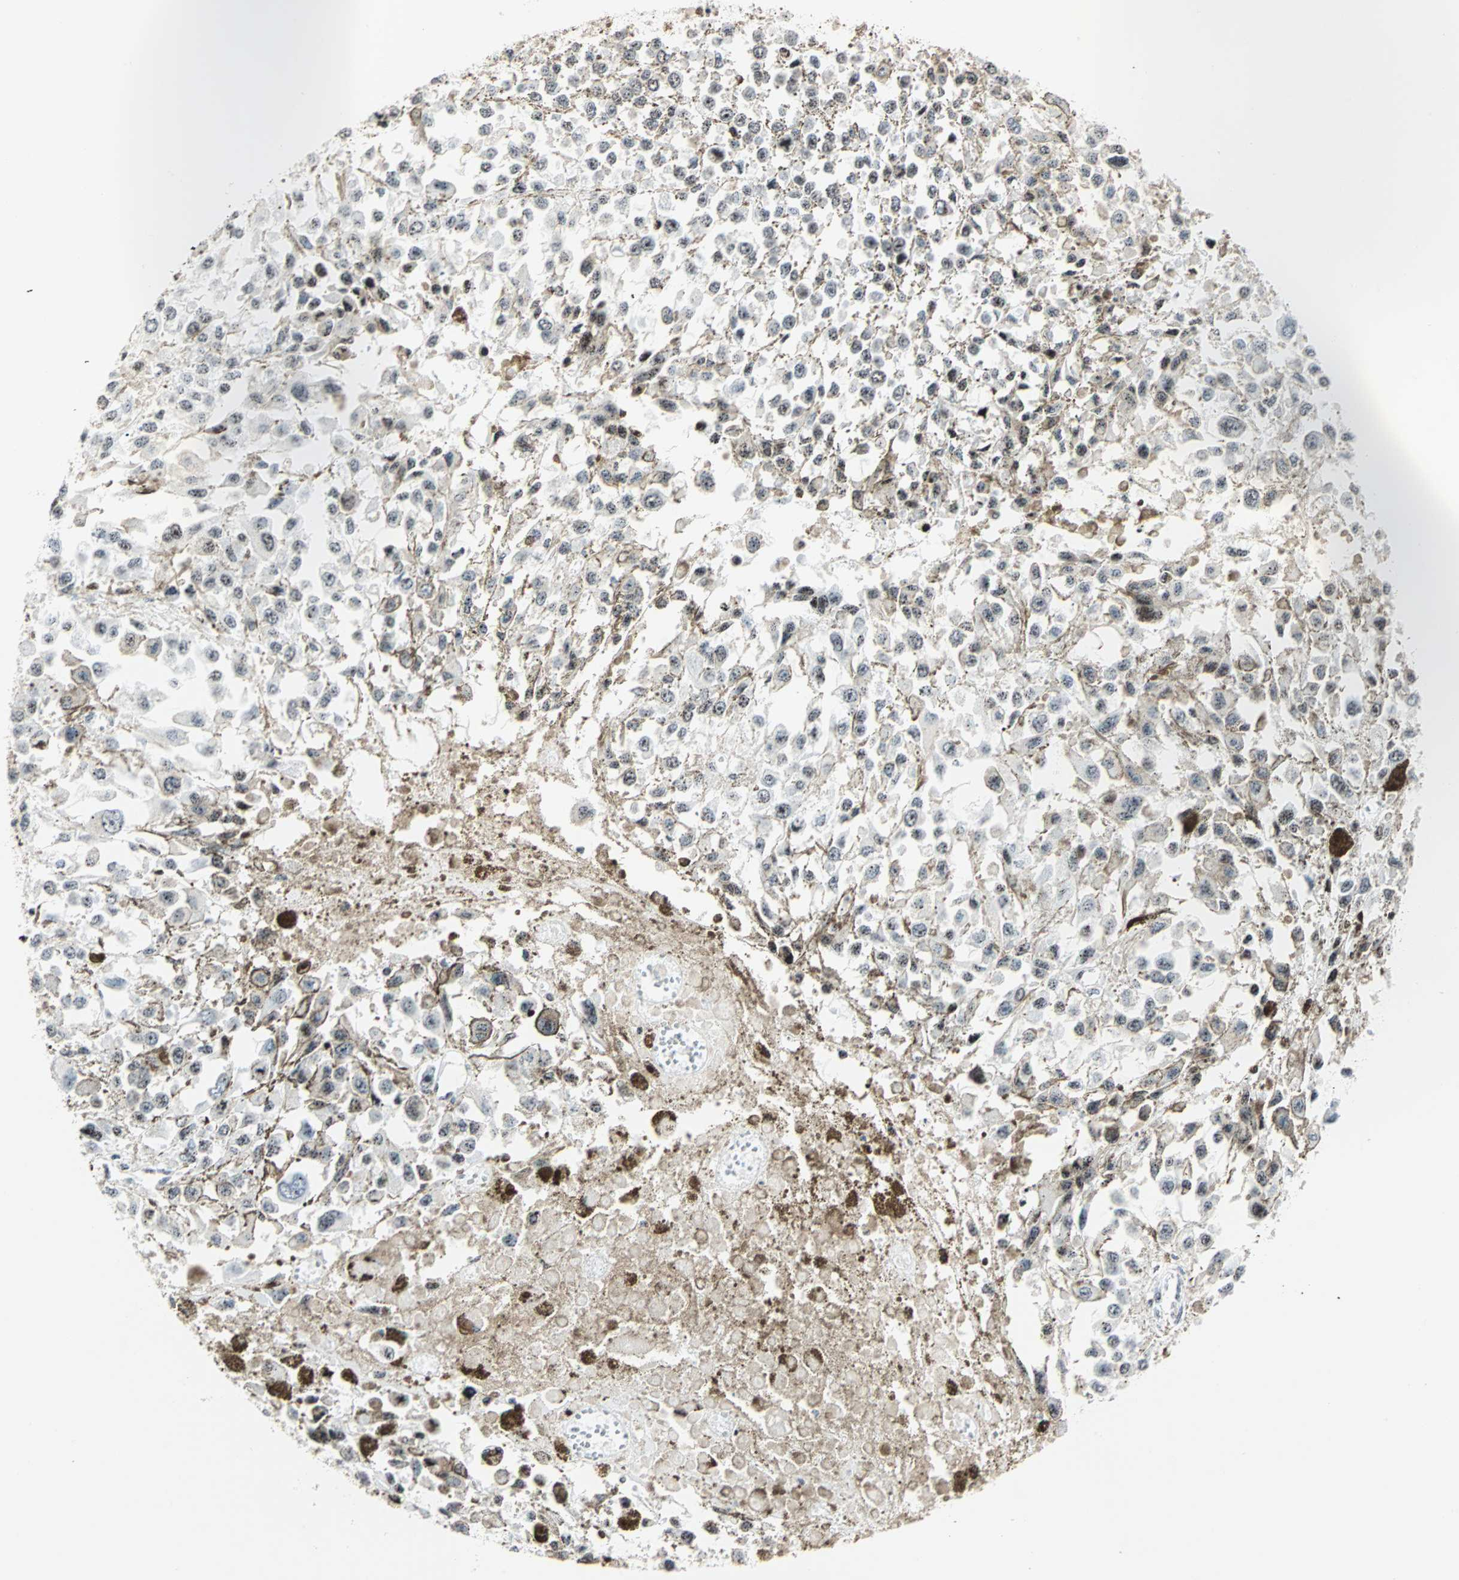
{"staining": {"intensity": "weak", "quantity": "25%-75%", "location": "nuclear"}, "tissue": "melanoma", "cell_type": "Tumor cells", "image_type": "cancer", "snomed": [{"axis": "morphology", "description": "Malignant melanoma, Metastatic site"}, {"axis": "topography", "description": "Lymph node"}], "caption": "A brown stain highlights weak nuclear expression of a protein in human malignant melanoma (metastatic site) tumor cells.", "gene": "CENPA", "patient": {"sex": "male", "age": 59}}